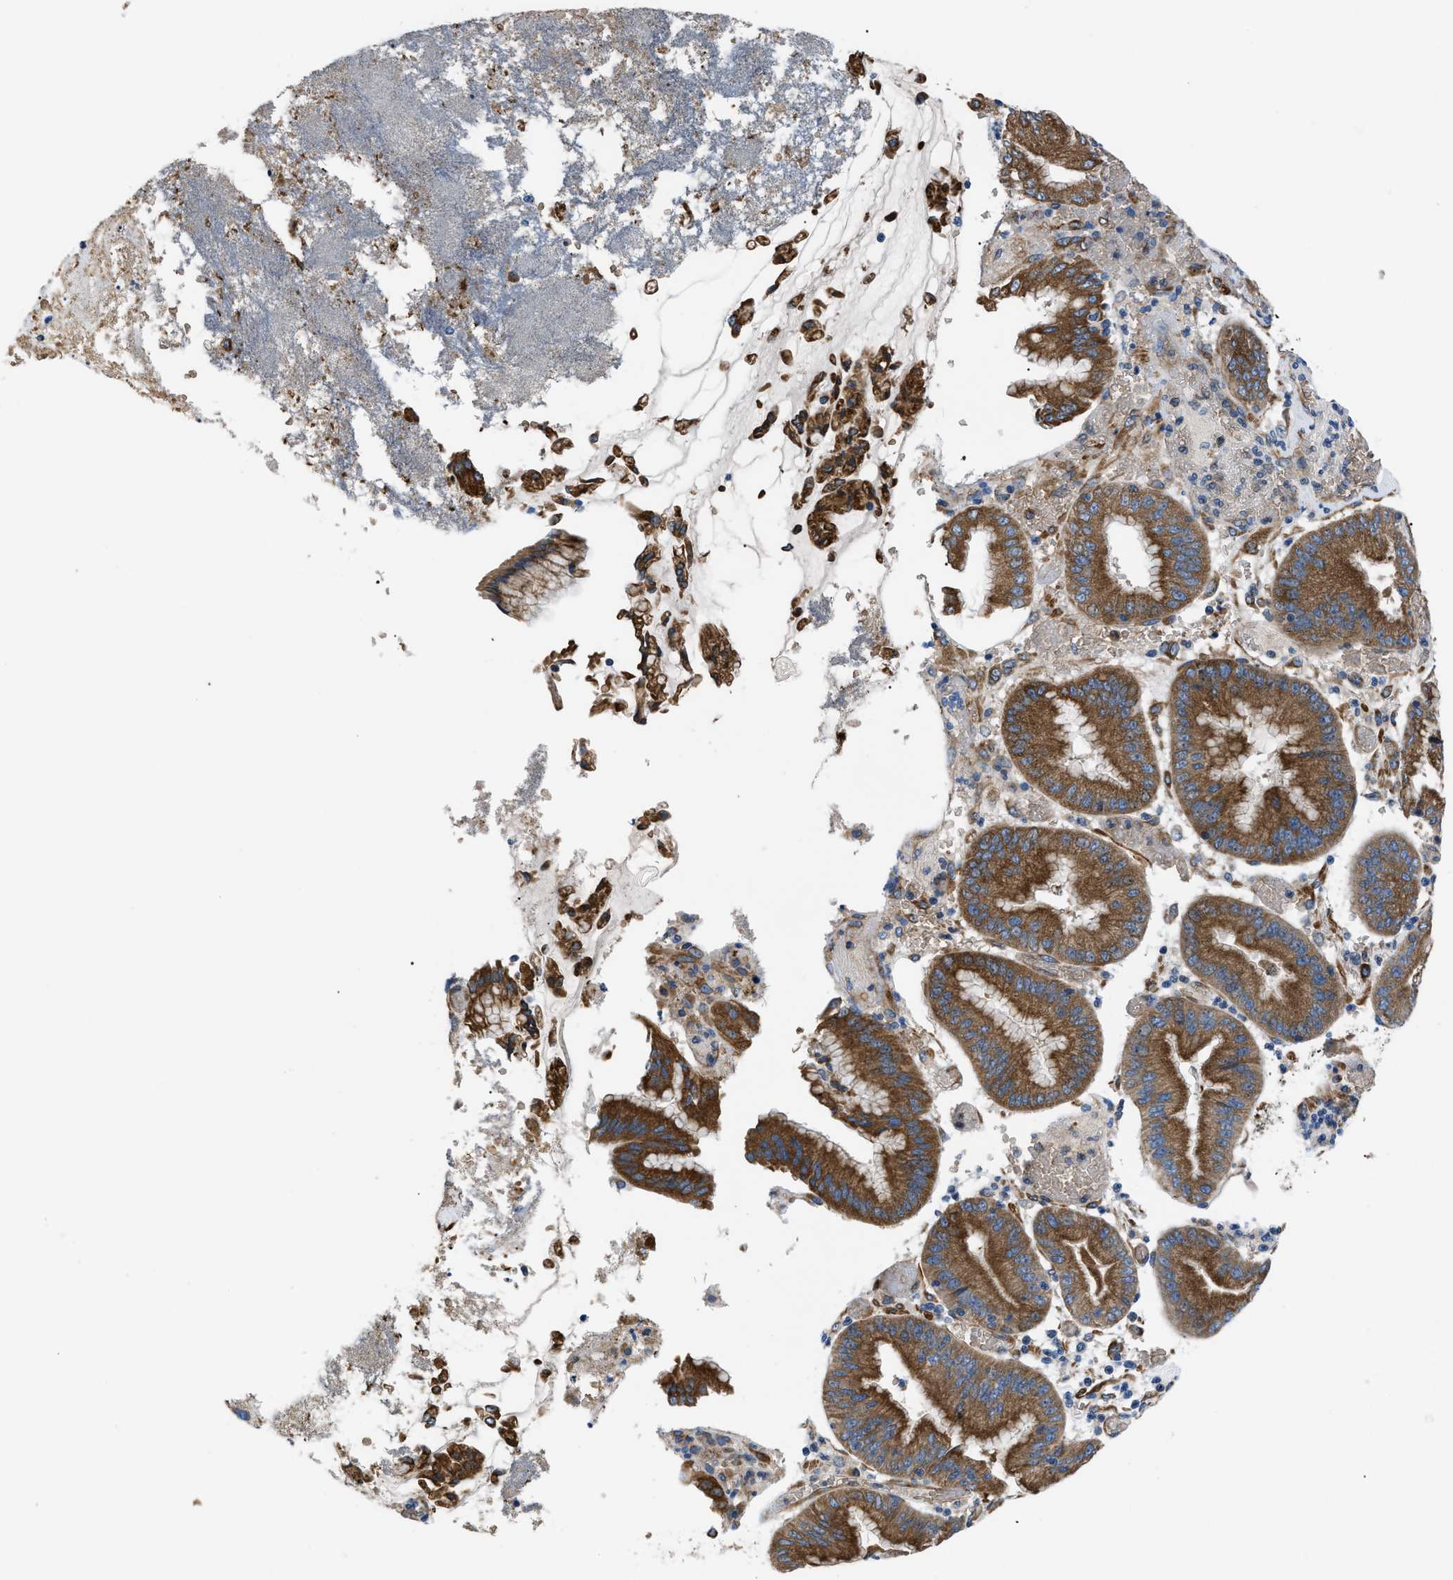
{"staining": {"intensity": "moderate", "quantity": ">75%", "location": "cytoplasmic/membranous"}, "tissue": "stomach cancer", "cell_type": "Tumor cells", "image_type": "cancer", "snomed": [{"axis": "morphology", "description": "Normal tissue, NOS"}, {"axis": "morphology", "description": "Adenocarcinoma, NOS"}, {"axis": "topography", "description": "Stomach"}], "caption": "Stomach cancer stained for a protein displays moderate cytoplasmic/membranous positivity in tumor cells.", "gene": "MYO10", "patient": {"sex": "male", "age": 48}}